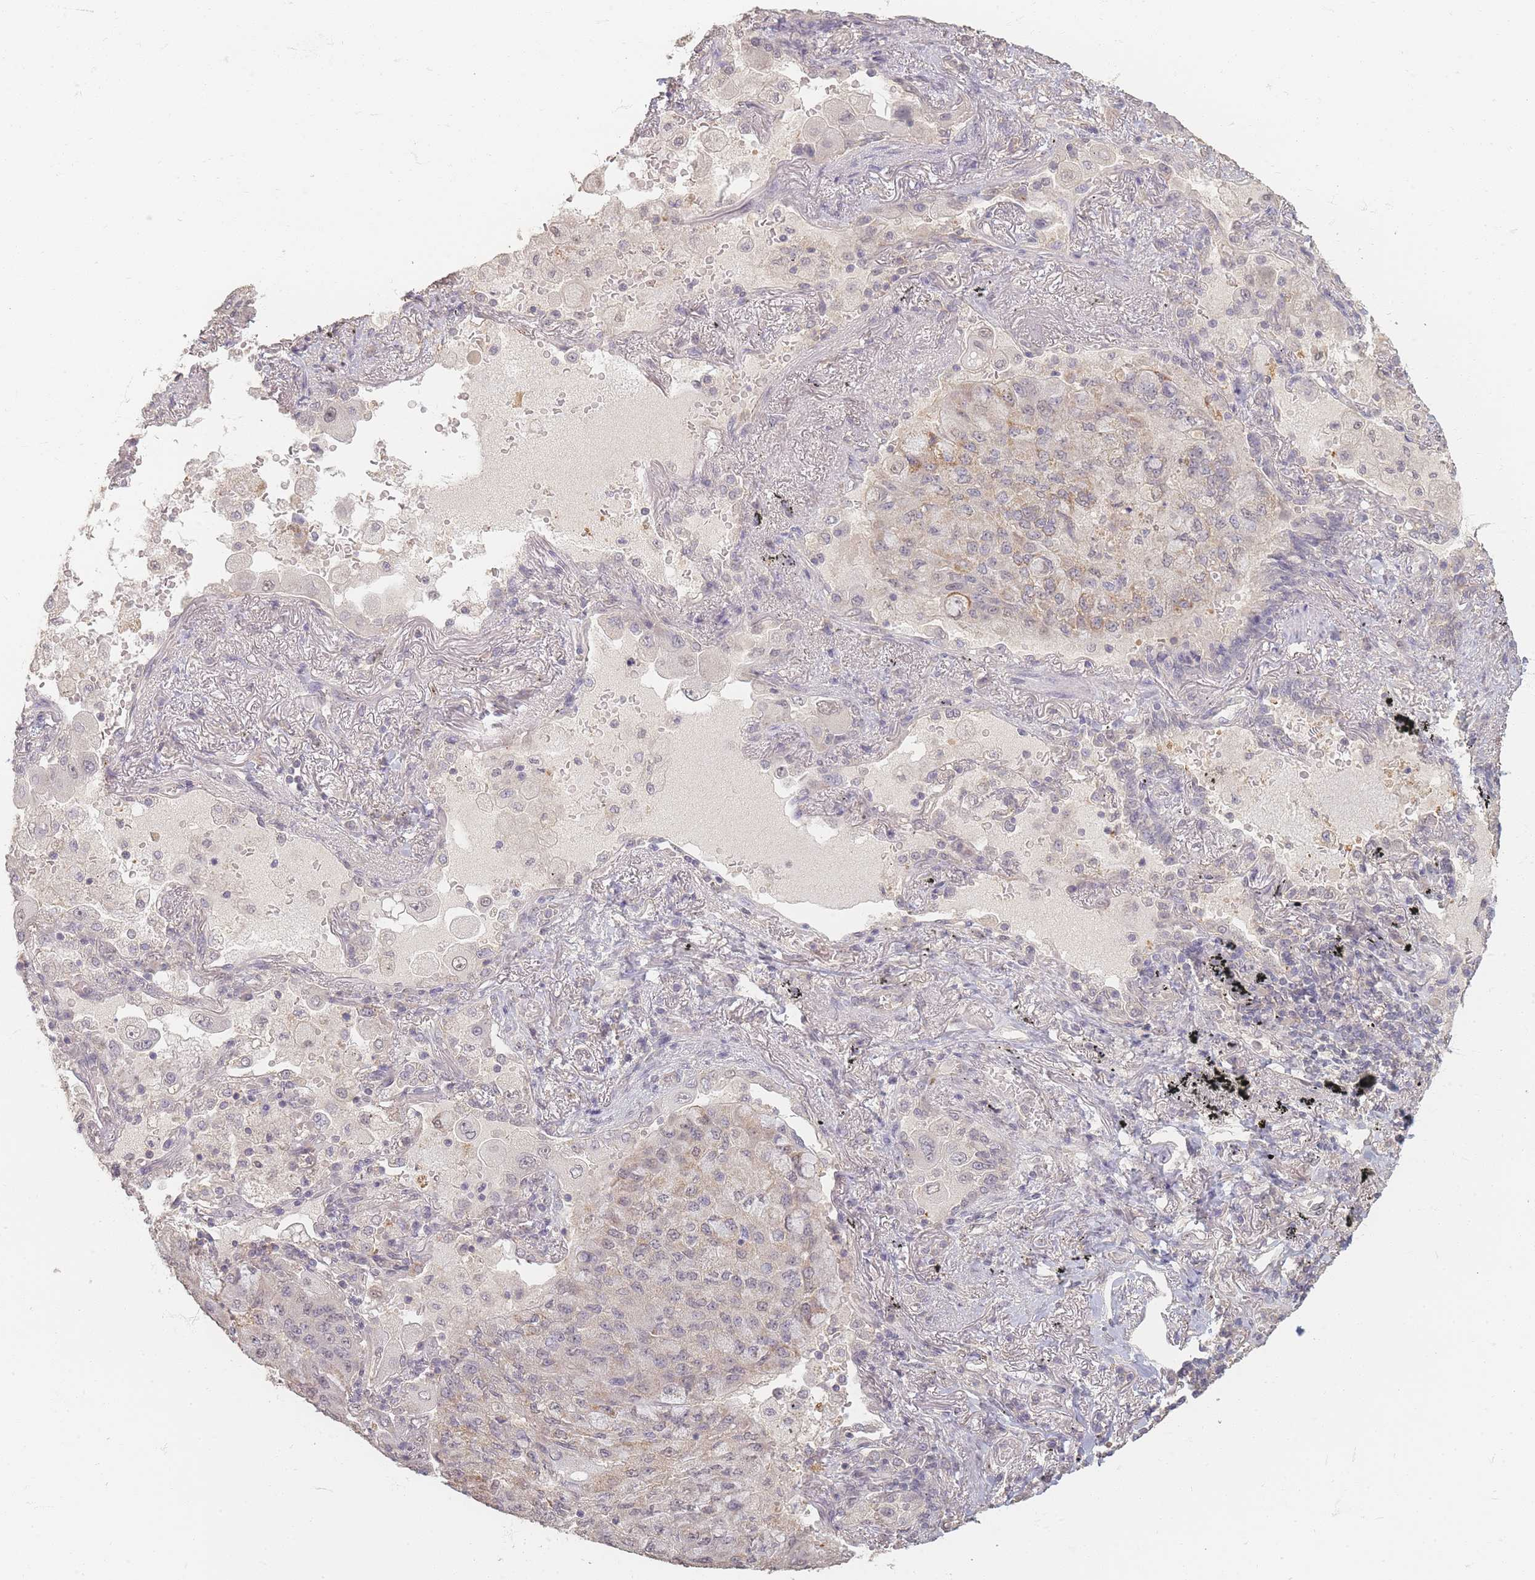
{"staining": {"intensity": "weak", "quantity": "<25%", "location": "cytoplasmic/membranous"}, "tissue": "lung cancer", "cell_type": "Tumor cells", "image_type": "cancer", "snomed": [{"axis": "morphology", "description": "Squamous cell carcinoma, NOS"}, {"axis": "topography", "description": "Lung"}], "caption": "A high-resolution photomicrograph shows immunohistochemistry staining of lung cancer, which exhibits no significant staining in tumor cells.", "gene": "RFTN1", "patient": {"sex": "male", "age": 74}}